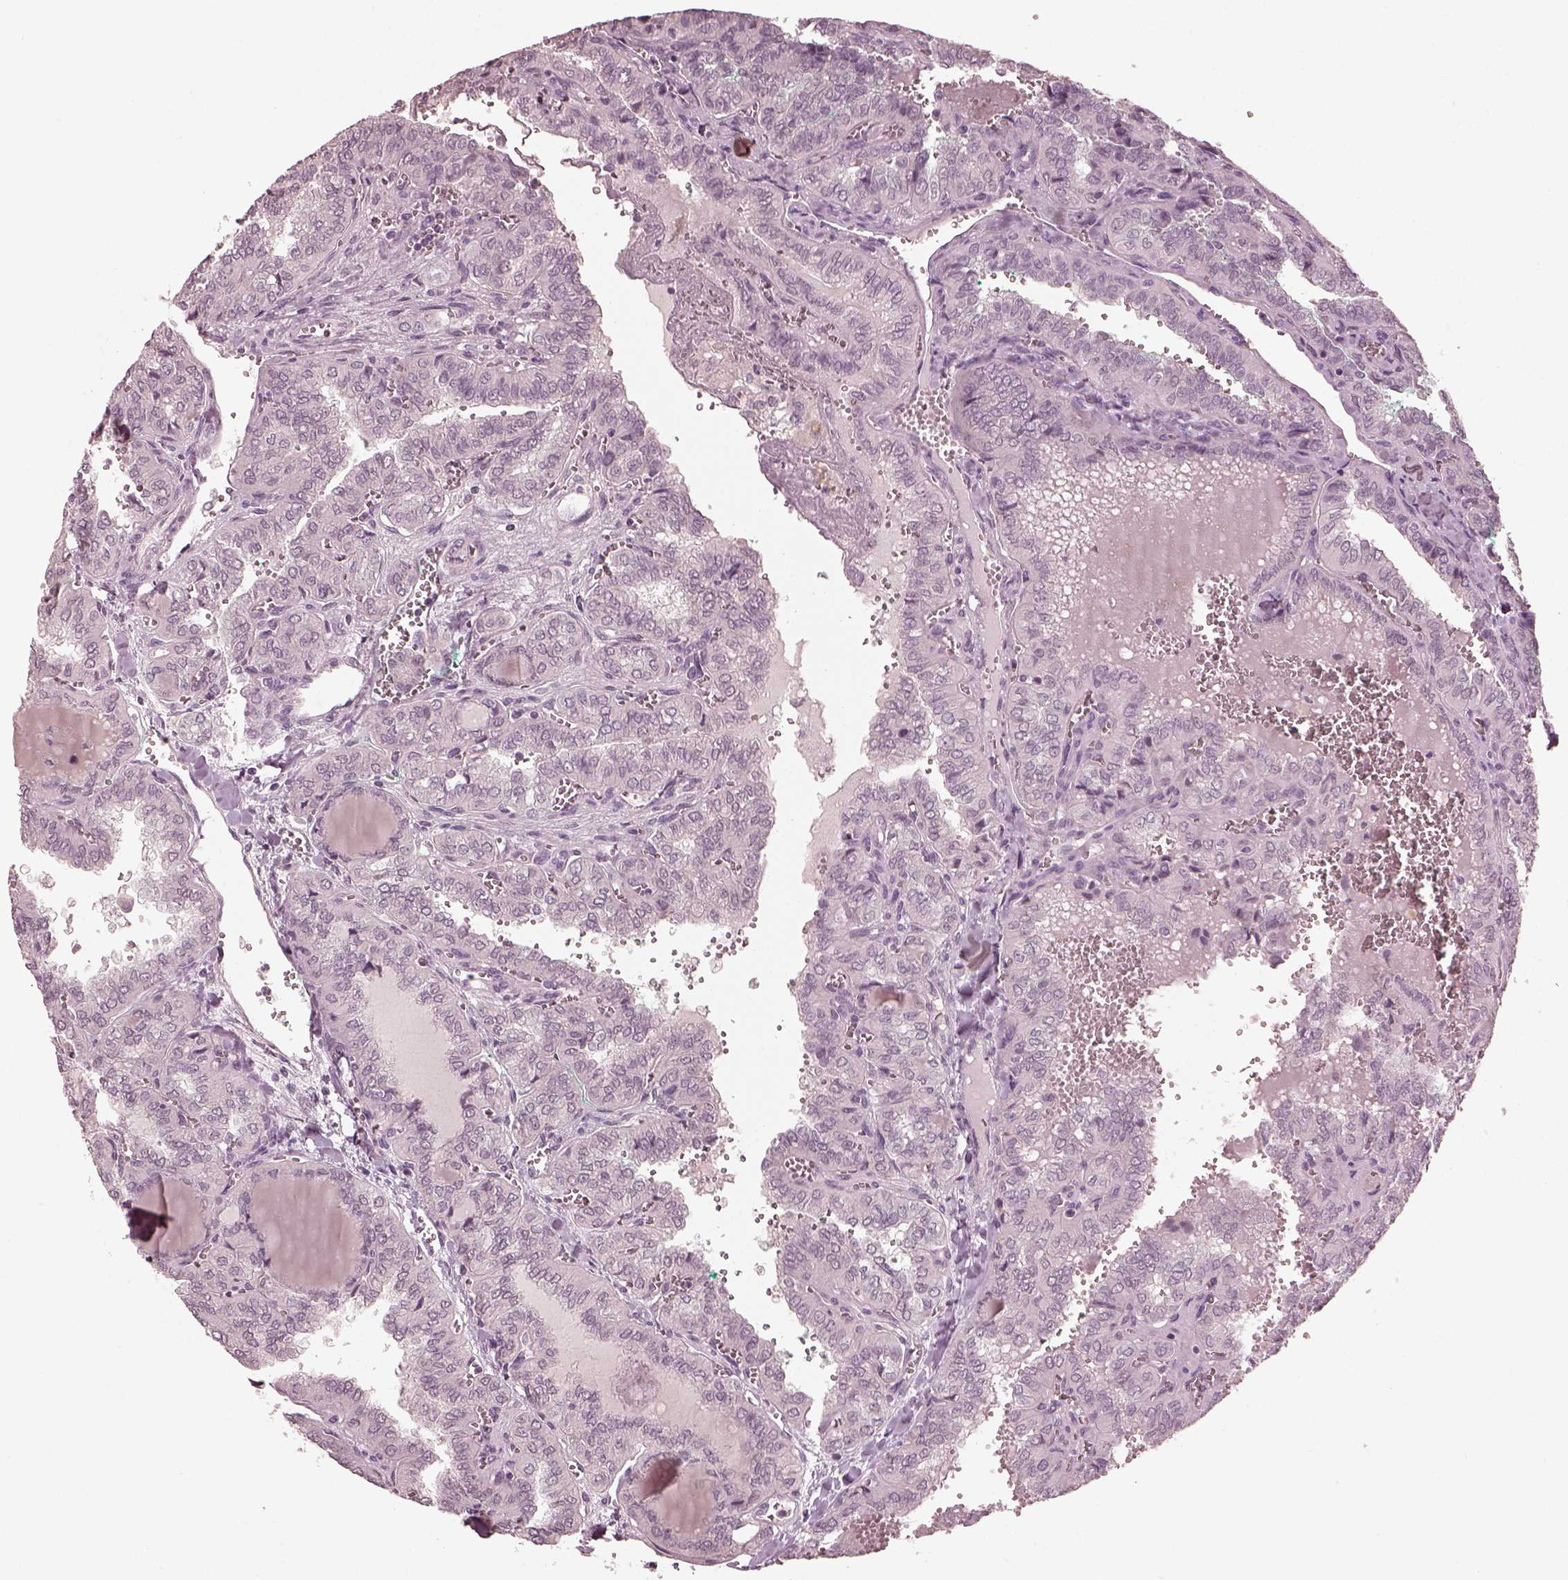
{"staining": {"intensity": "negative", "quantity": "none", "location": "none"}, "tissue": "thyroid cancer", "cell_type": "Tumor cells", "image_type": "cancer", "snomed": [{"axis": "morphology", "description": "Papillary adenocarcinoma, NOS"}, {"axis": "topography", "description": "Thyroid gland"}], "caption": "Immunohistochemistry photomicrograph of thyroid cancer stained for a protein (brown), which demonstrates no expression in tumor cells. The staining is performed using DAB brown chromogen with nuclei counter-stained in using hematoxylin.", "gene": "RGS7", "patient": {"sex": "female", "age": 41}}